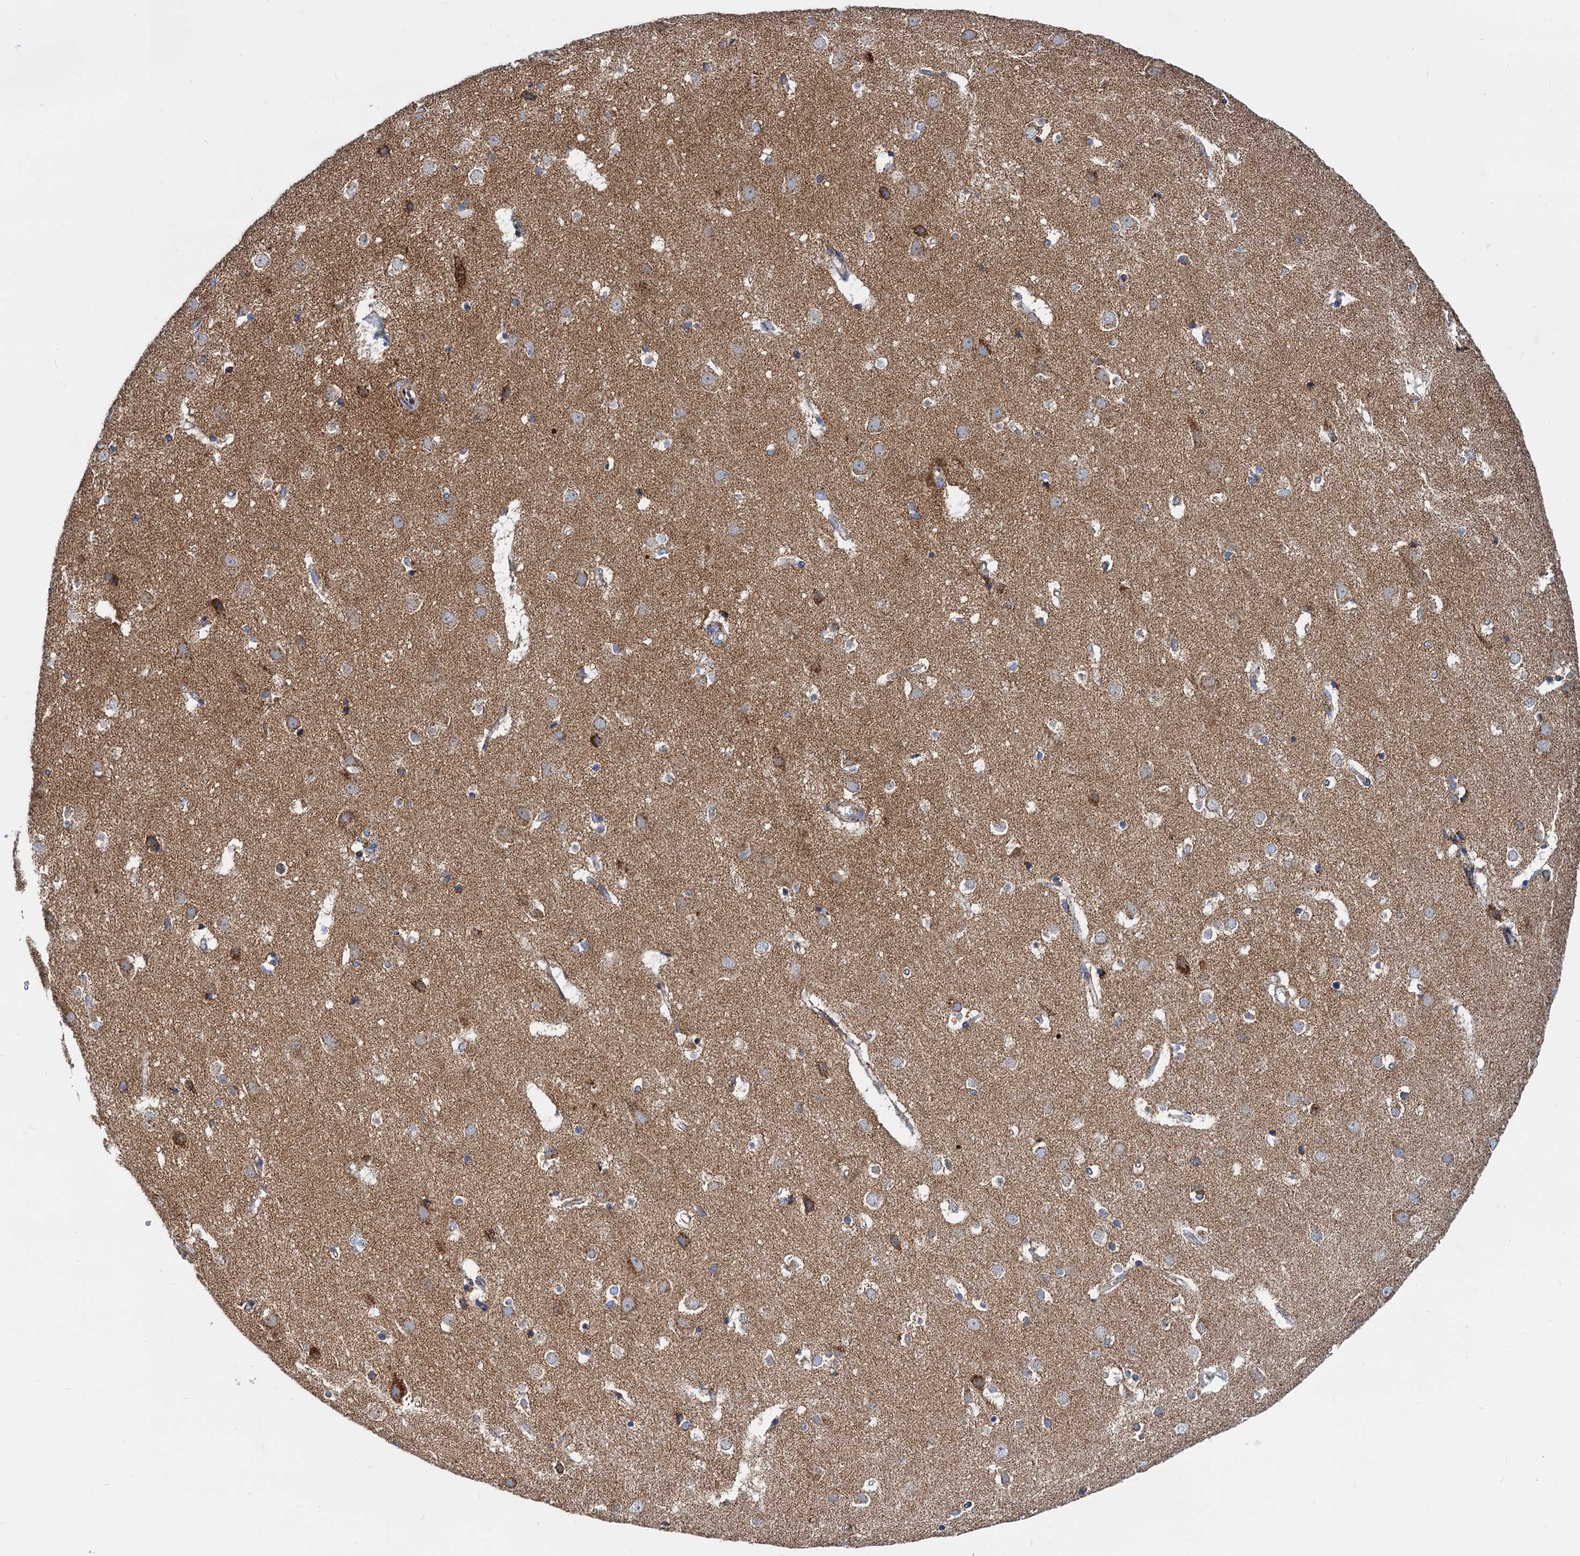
{"staining": {"intensity": "weak", "quantity": "25%-75%", "location": "cytoplasmic/membranous"}, "tissue": "cerebral cortex", "cell_type": "Endothelial cells", "image_type": "normal", "snomed": [{"axis": "morphology", "description": "Normal tissue, NOS"}, {"axis": "topography", "description": "Cerebral cortex"}], "caption": "Protein expression by immunohistochemistry shows weak cytoplasmic/membranous staining in about 25%-75% of endothelial cells in normal cerebral cortex.", "gene": "TIMM10", "patient": {"sex": "male", "age": 54}}